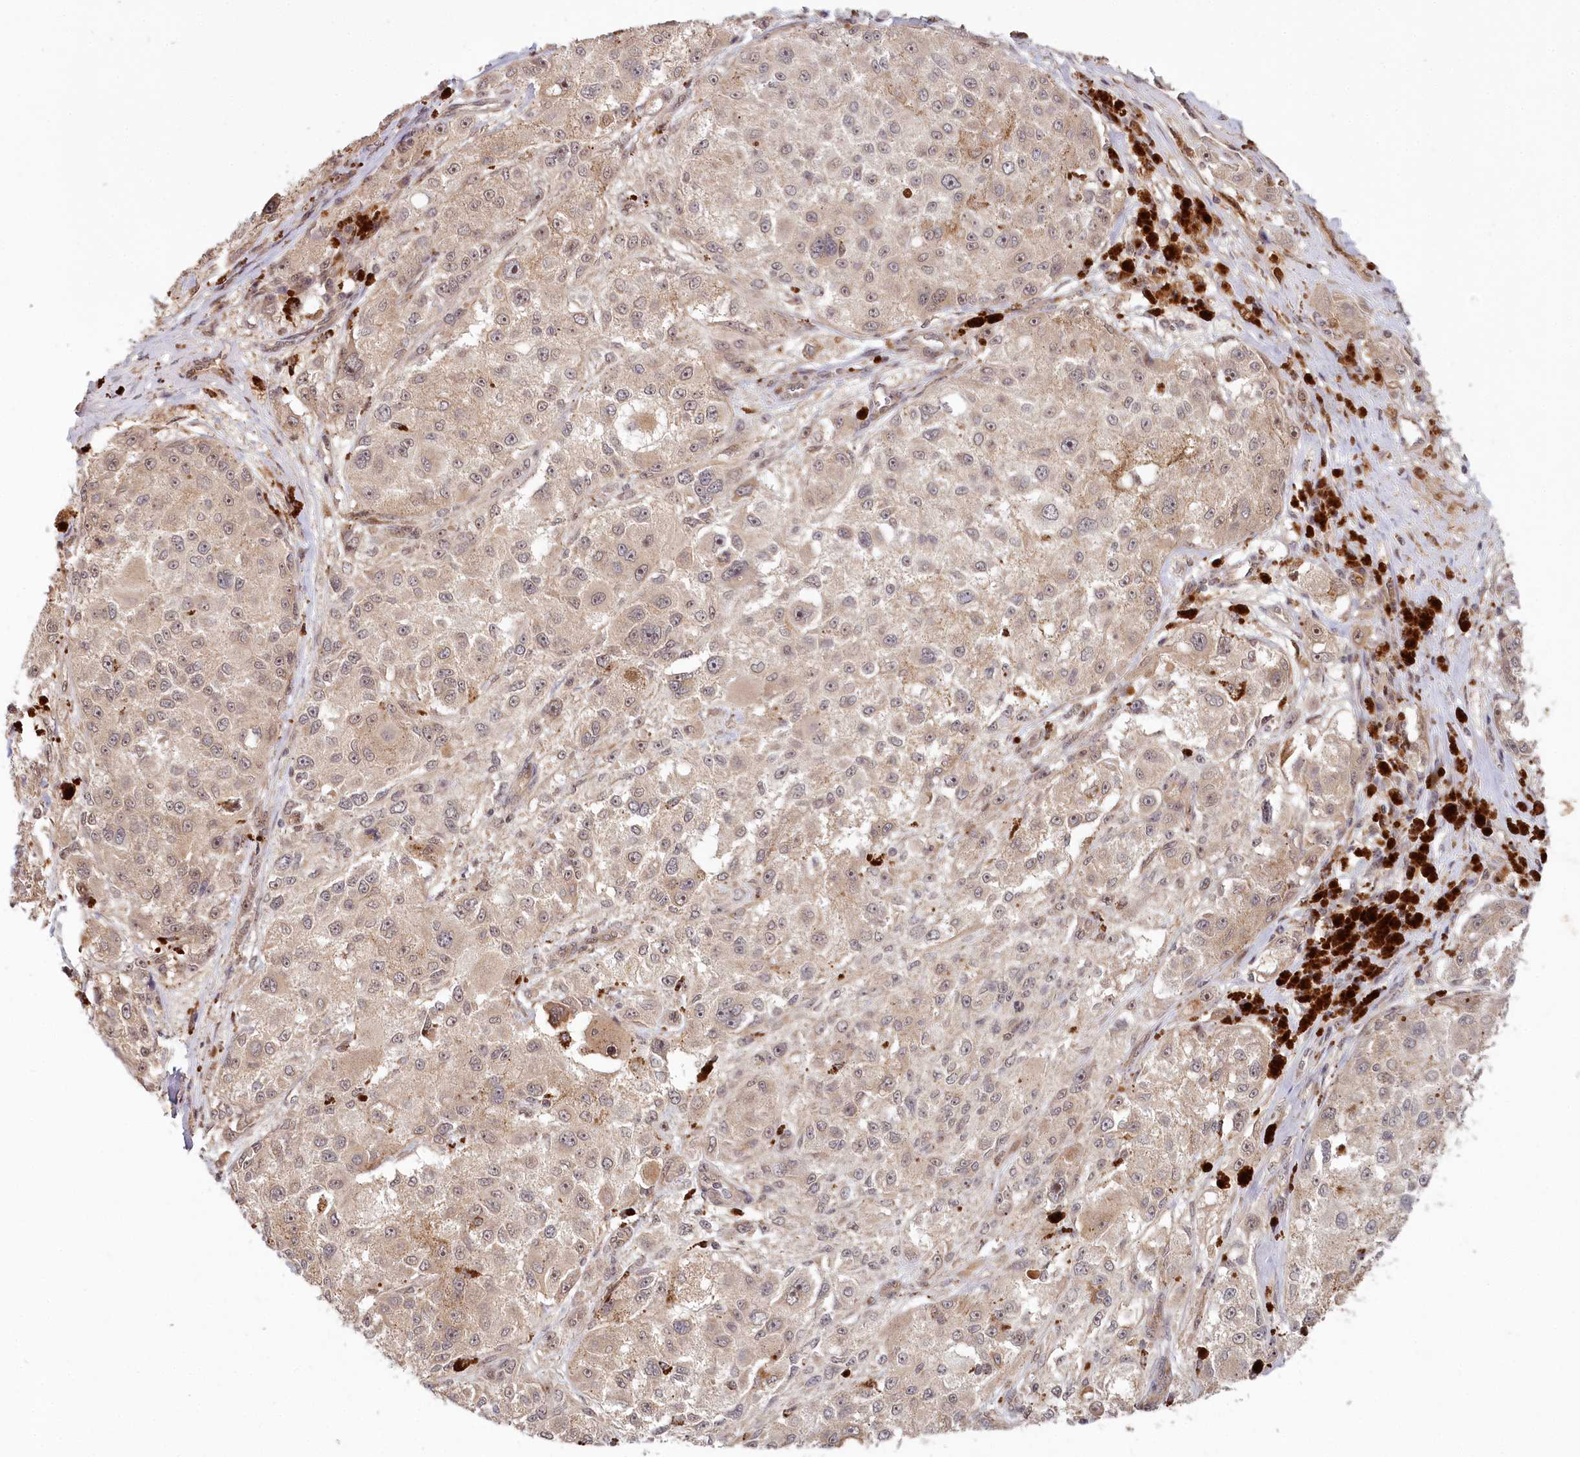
{"staining": {"intensity": "weak", "quantity": "<25%", "location": "cytoplasmic/membranous"}, "tissue": "melanoma", "cell_type": "Tumor cells", "image_type": "cancer", "snomed": [{"axis": "morphology", "description": "Necrosis, NOS"}, {"axis": "morphology", "description": "Malignant melanoma, NOS"}, {"axis": "topography", "description": "Skin"}], "caption": "DAB immunohistochemical staining of human malignant melanoma displays no significant expression in tumor cells. Brightfield microscopy of immunohistochemistry stained with DAB (brown) and hematoxylin (blue), captured at high magnification.", "gene": "WAPL", "patient": {"sex": "female", "age": 87}}